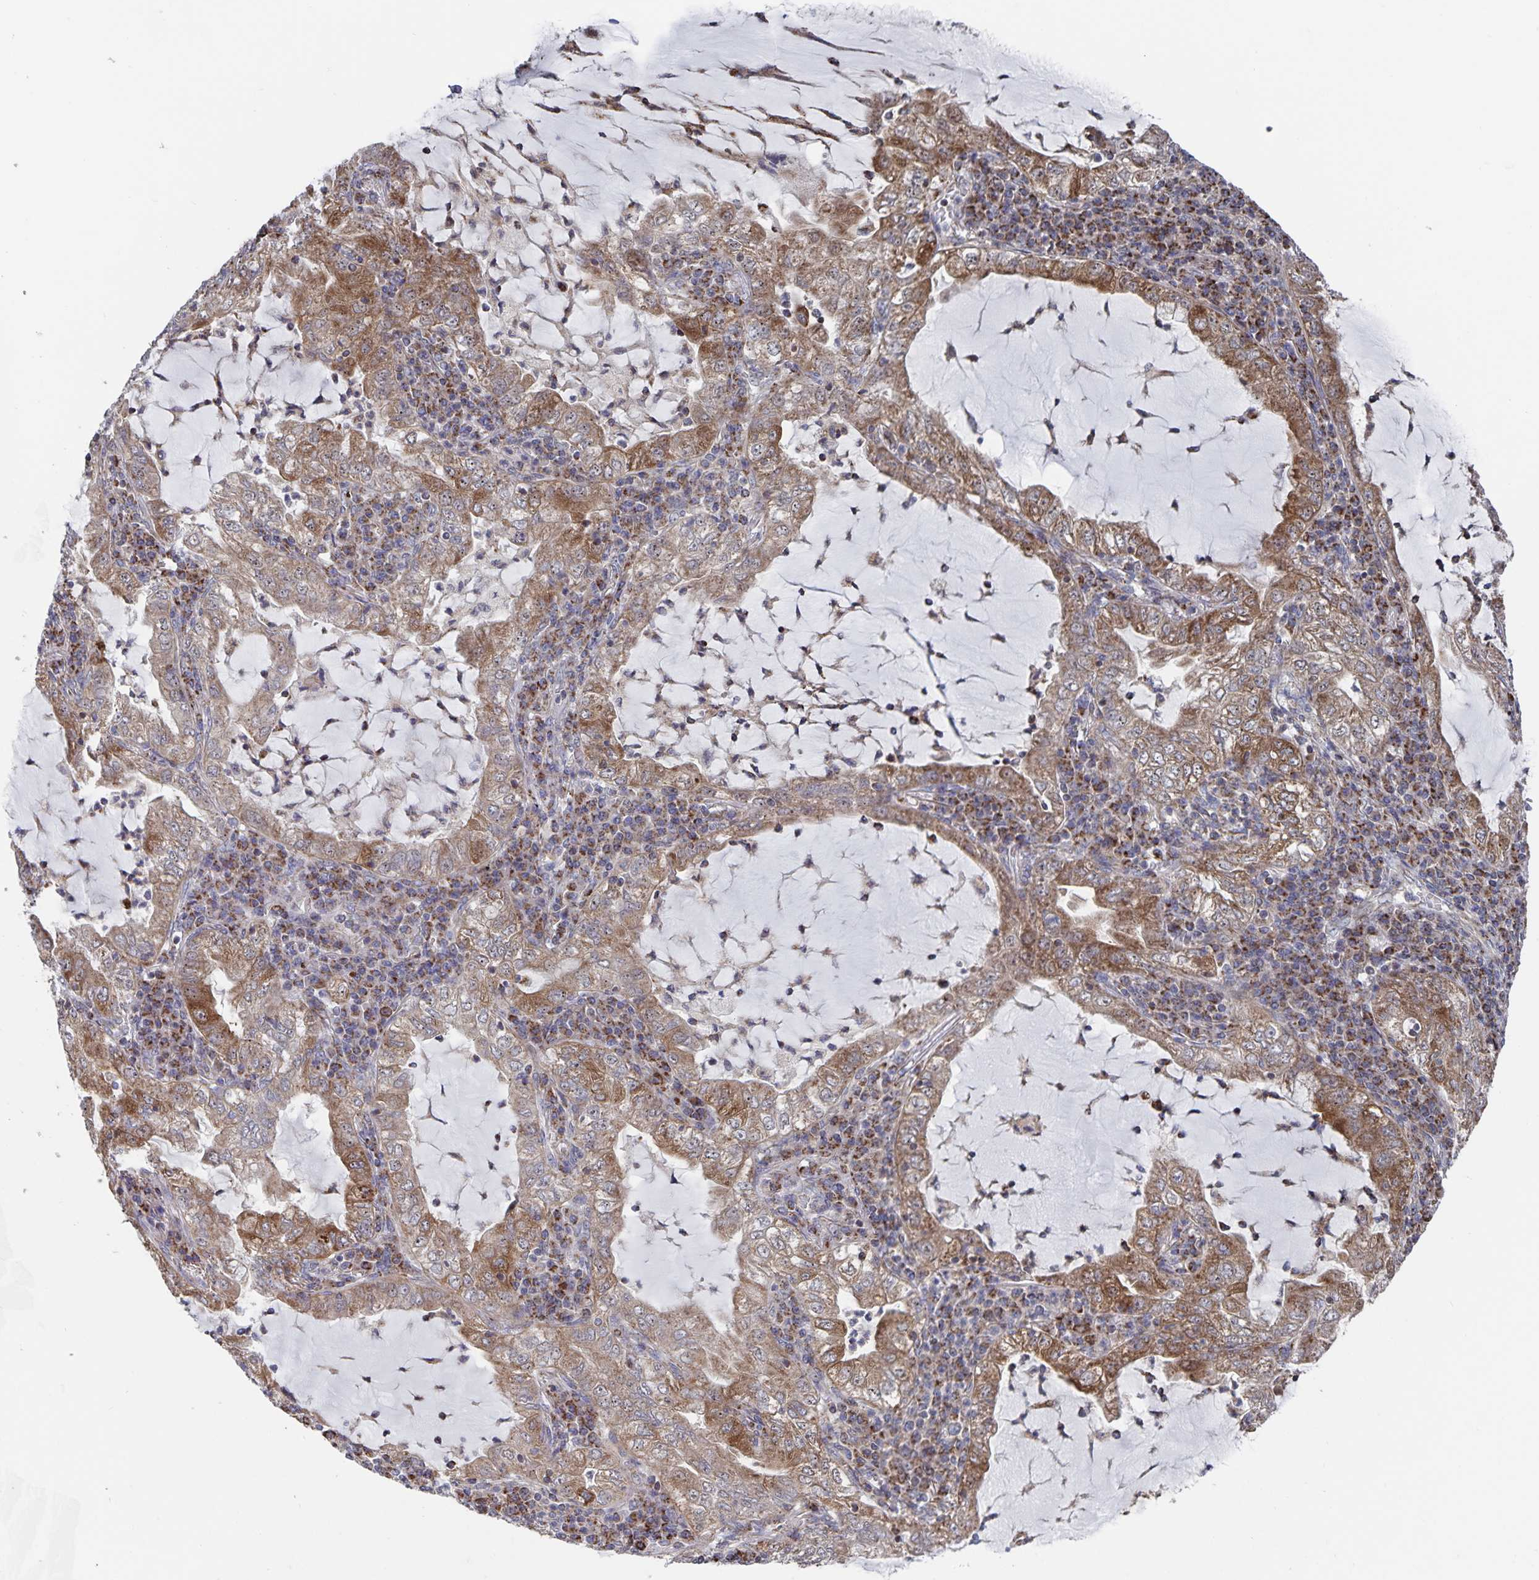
{"staining": {"intensity": "moderate", "quantity": ">75%", "location": "cytoplasmic/membranous"}, "tissue": "lung cancer", "cell_type": "Tumor cells", "image_type": "cancer", "snomed": [{"axis": "morphology", "description": "Adenocarcinoma, NOS"}, {"axis": "topography", "description": "Lung"}], "caption": "About >75% of tumor cells in lung cancer show moderate cytoplasmic/membranous protein expression as visualized by brown immunohistochemical staining.", "gene": "ACACA", "patient": {"sex": "female", "age": 73}}